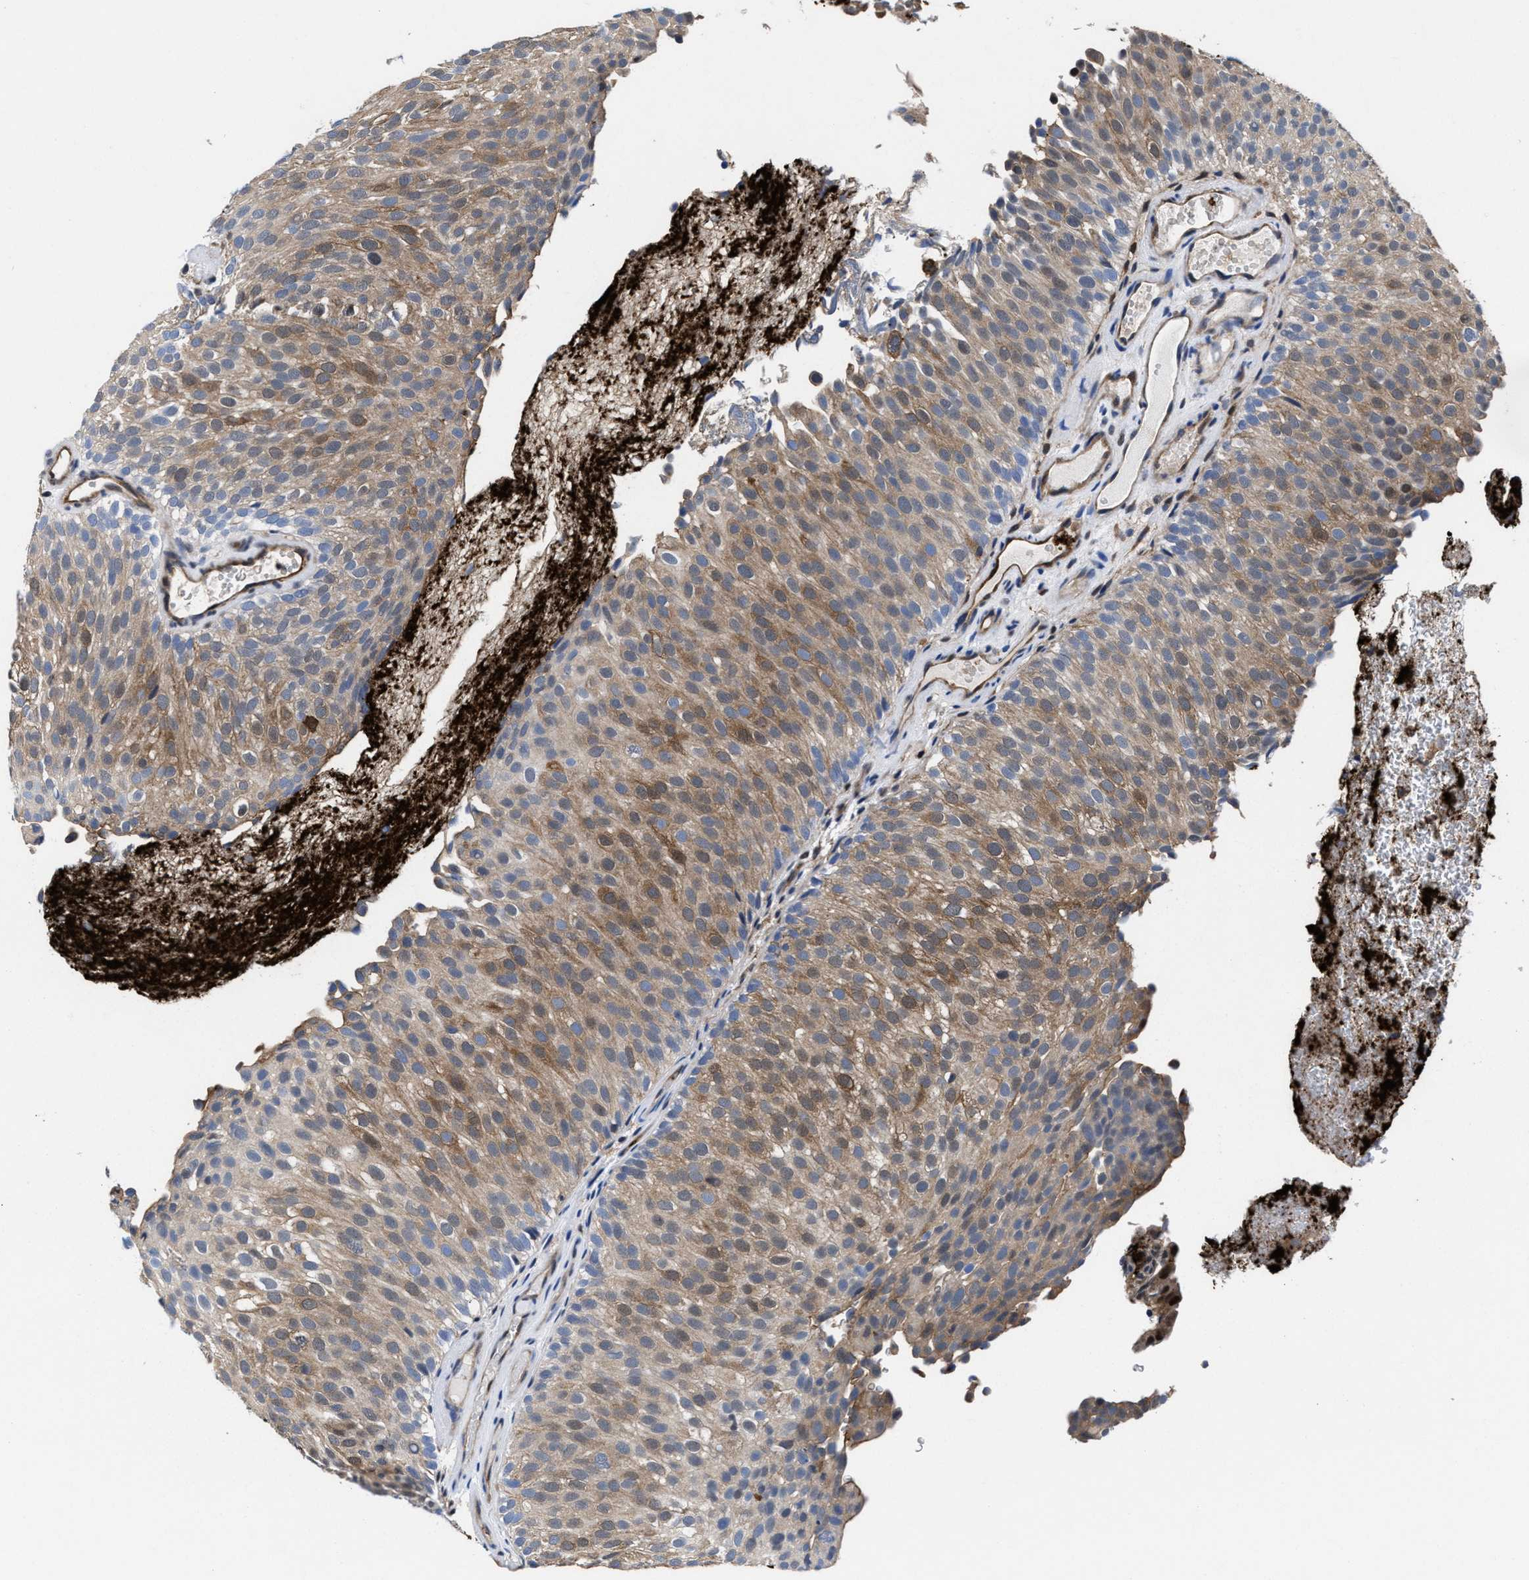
{"staining": {"intensity": "moderate", "quantity": "25%-75%", "location": "cytoplasmic/membranous"}, "tissue": "urothelial cancer", "cell_type": "Tumor cells", "image_type": "cancer", "snomed": [{"axis": "morphology", "description": "Urothelial carcinoma, Low grade"}, {"axis": "topography", "description": "Urinary bladder"}], "caption": "Low-grade urothelial carcinoma was stained to show a protein in brown. There is medium levels of moderate cytoplasmic/membranous staining in about 25%-75% of tumor cells. Nuclei are stained in blue.", "gene": "ACLY", "patient": {"sex": "male", "age": 78}}